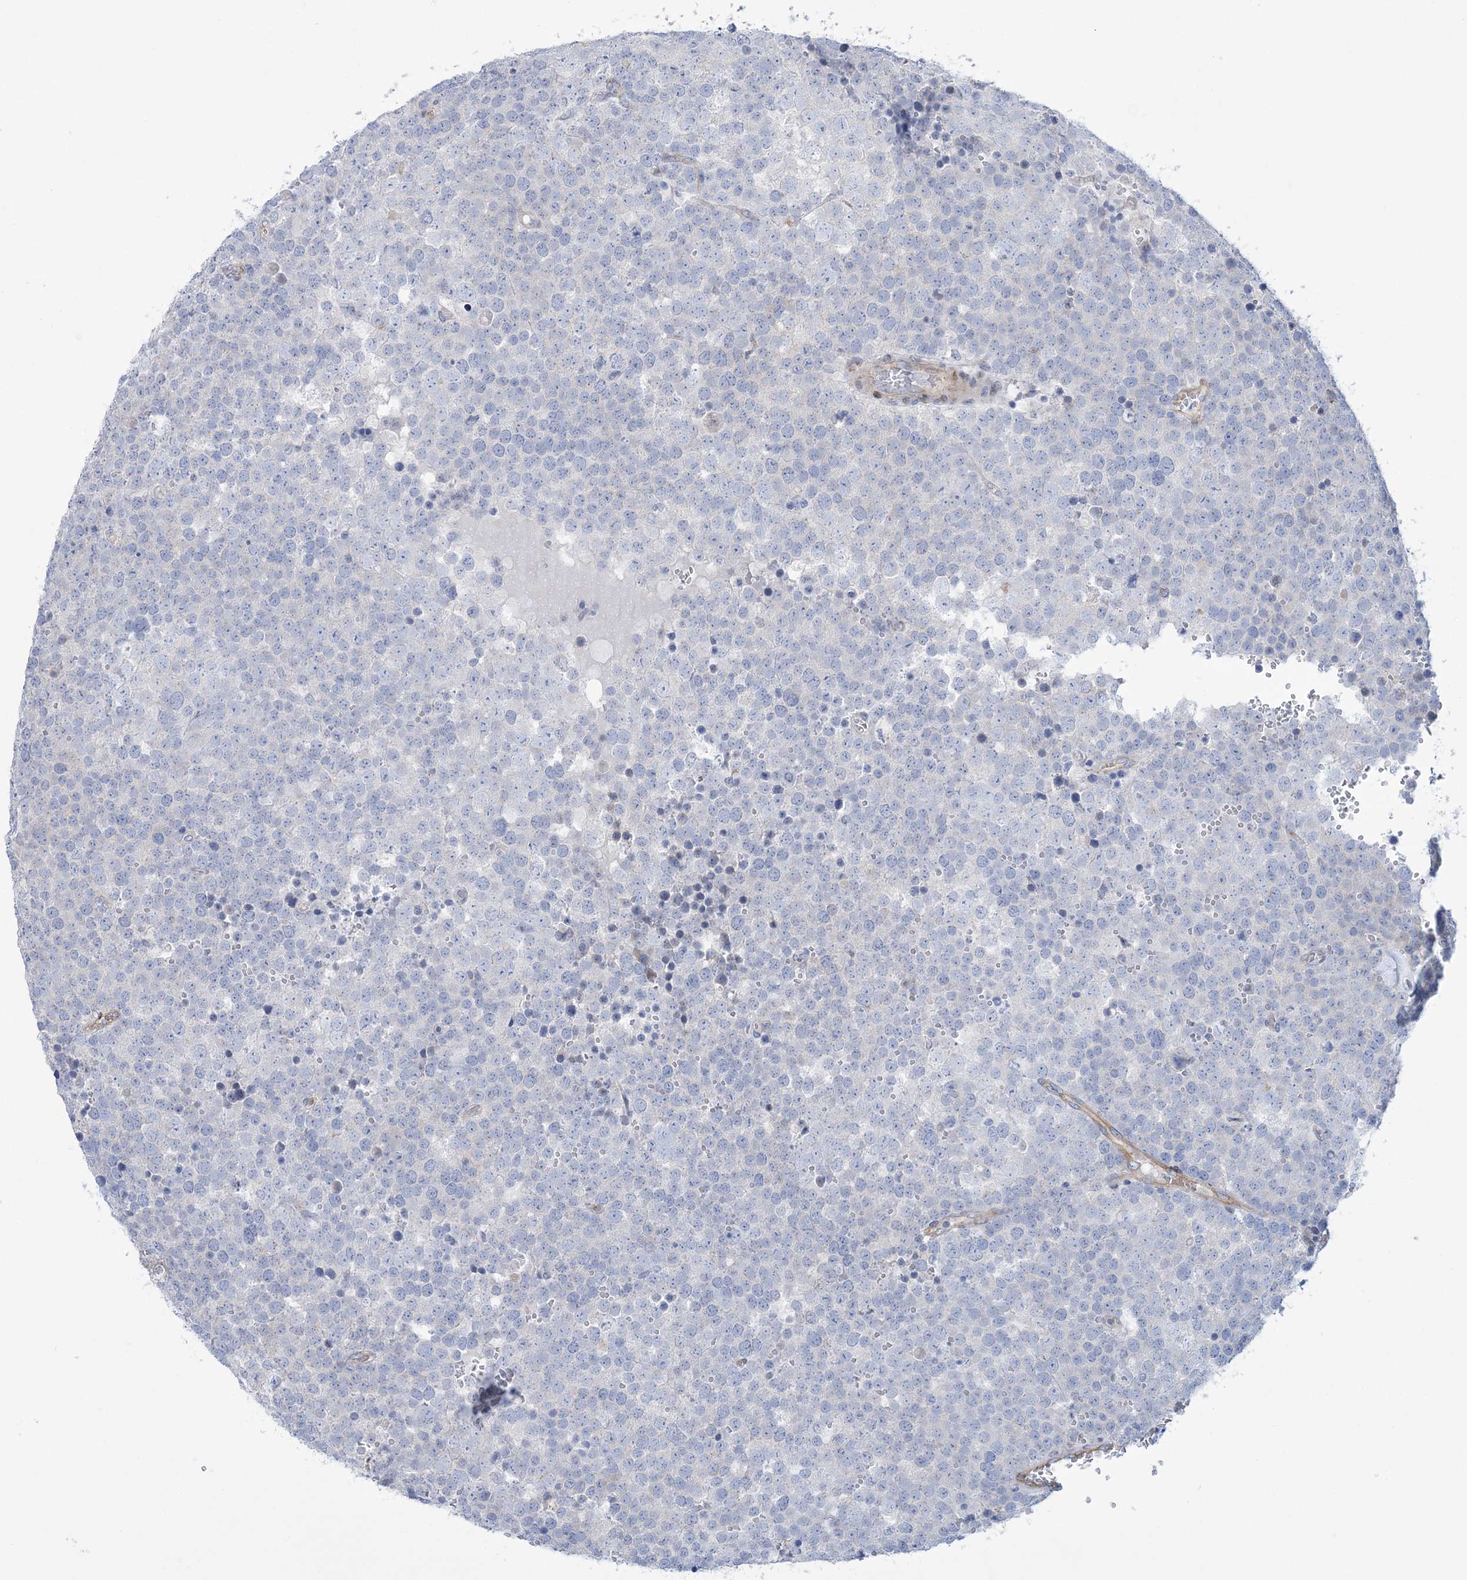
{"staining": {"intensity": "negative", "quantity": "none", "location": "none"}, "tissue": "testis cancer", "cell_type": "Tumor cells", "image_type": "cancer", "snomed": [{"axis": "morphology", "description": "Seminoma, NOS"}, {"axis": "topography", "description": "Testis"}], "caption": "Immunohistochemical staining of testis cancer (seminoma) demonstrates no significant expression in tumor cells.", "gene": "RAB11FIP5", "patient": {"sex": "male", "age": 71}}